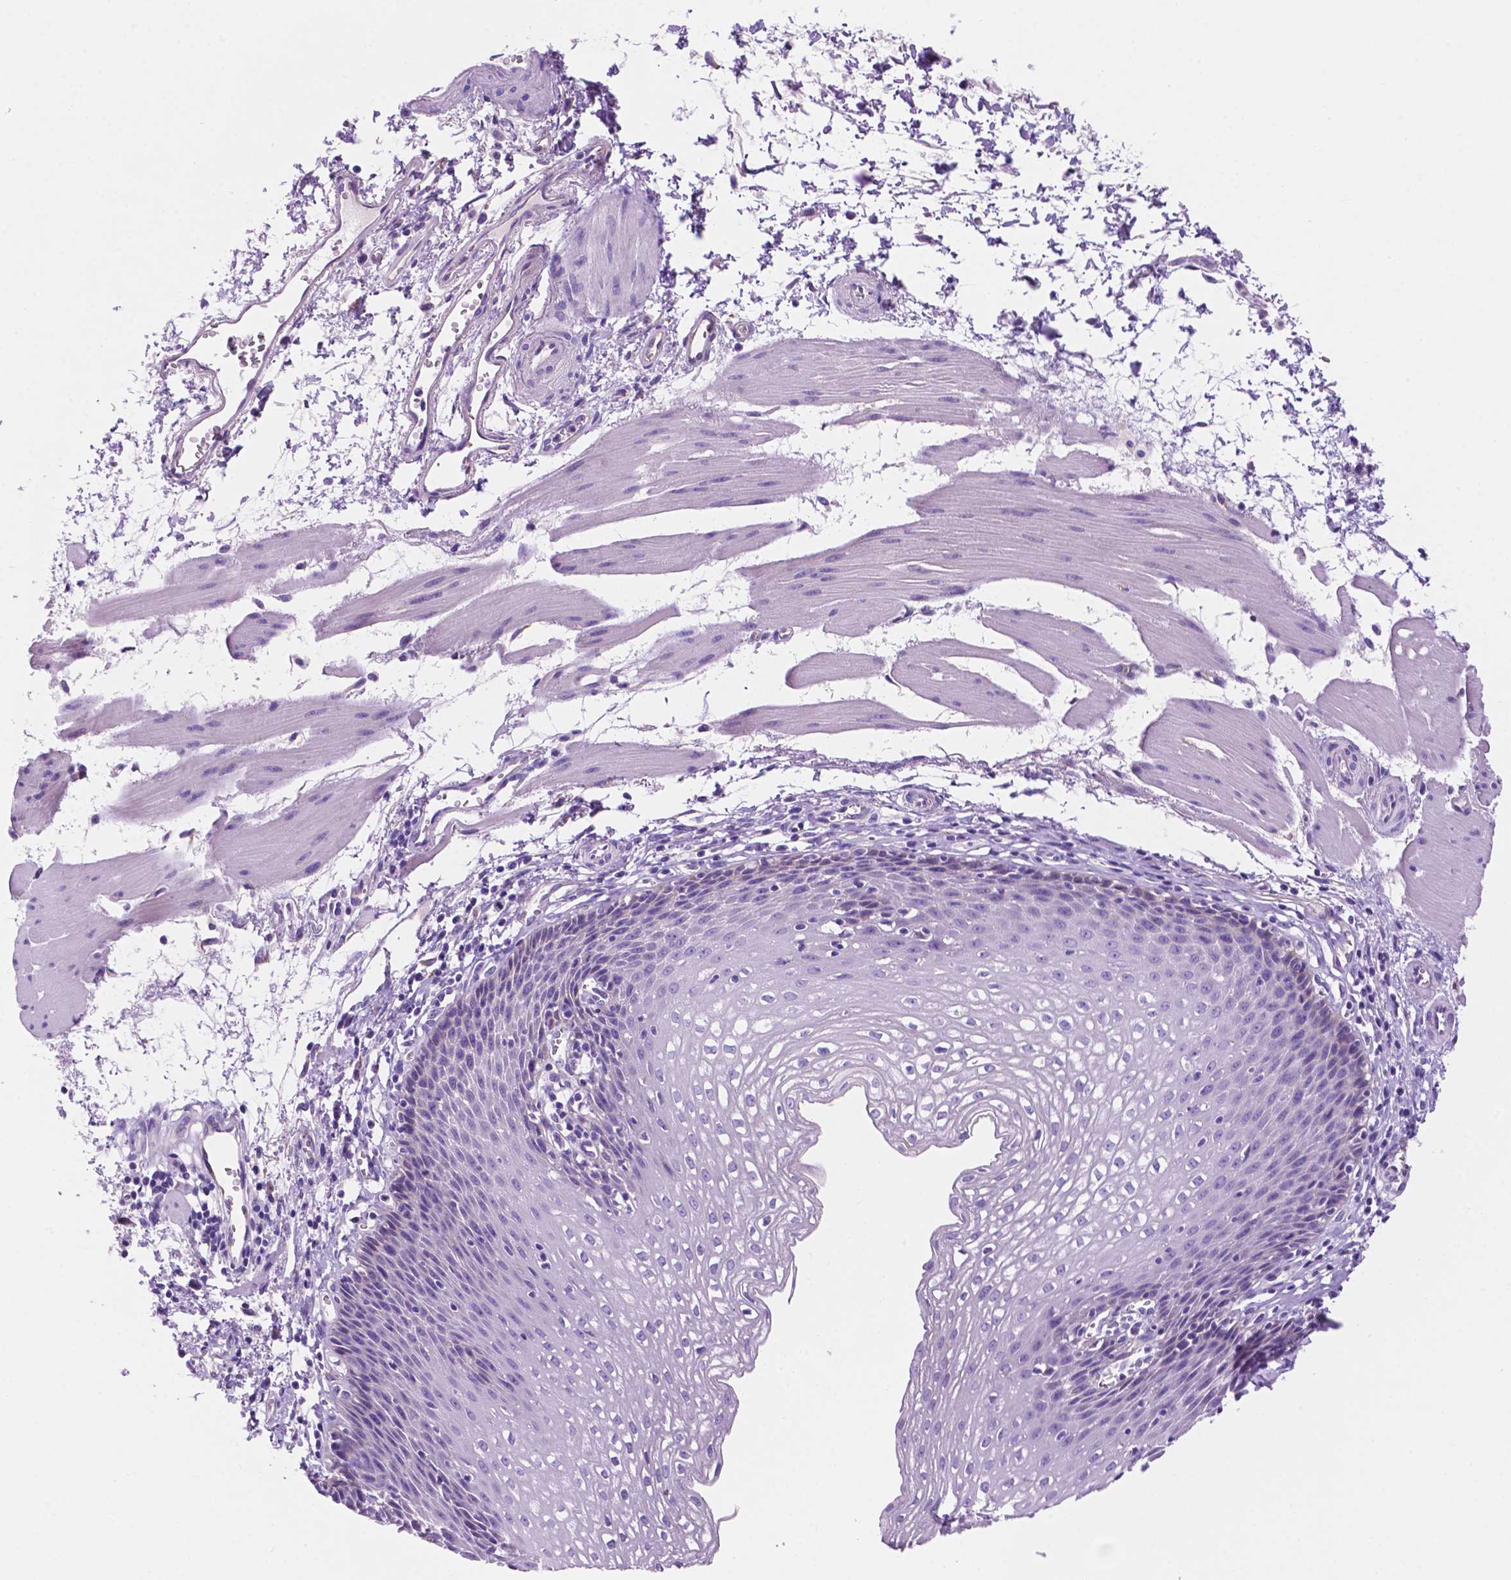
{"staining": {"intensity": "negative", "quantity": "none", "location": "none"}, "tissue": "esophagus", "cell_type": "Squamous epithelial cells", "image_type": "normal", "snomed": [{"axis": "morphology", "description": "Normal tissue, NOS"}, {"axis": "topography", "description": "Esophagus"}], "caption": "Human esophagus stained for a protein using IHC shows no expression in squamous epithelial cells.", "gene": "CEACAM7", "patient": {"sex": "female", "age": 64}}